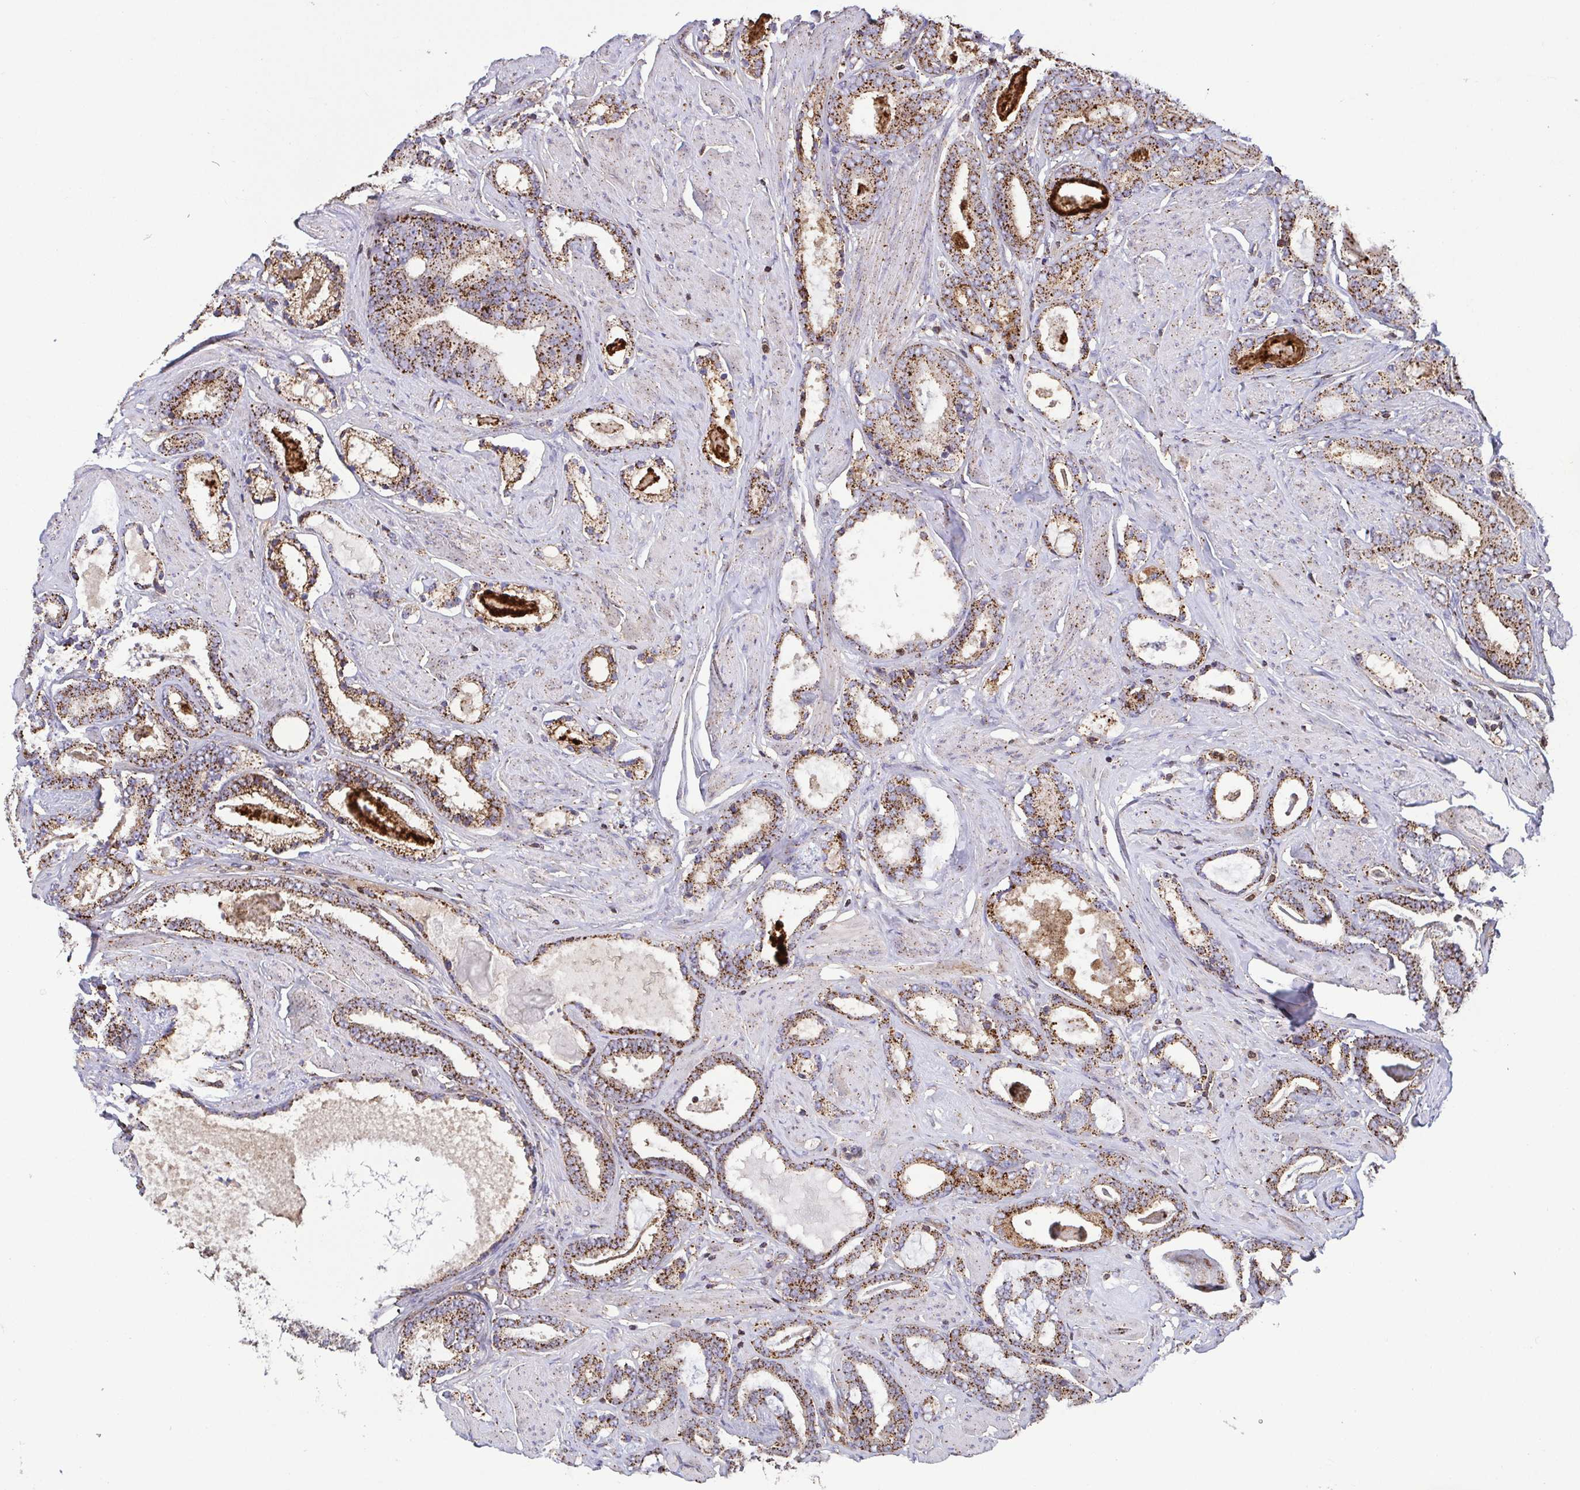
{"staining": {"intensity": "moderate", "quantity": ">75%", "location": "cytoplasmic/membranous"}, "tissue": "prostate cancer", "cell_type": "Tumor cells", "image_type": "cancer", "snomed": [{"axis": "morphology", "description": "Adenocarcinoma, High grade"}, {"axis": "topography", "description": "Prostate"}], "caption": "A micrograph of prostate cancer stained for a protein exhibits moderate cytoplasmic/membranous brown staining in tumor cells.", "gene": "CHMP1B", "patient": {"sex": "male", "age": 63}}